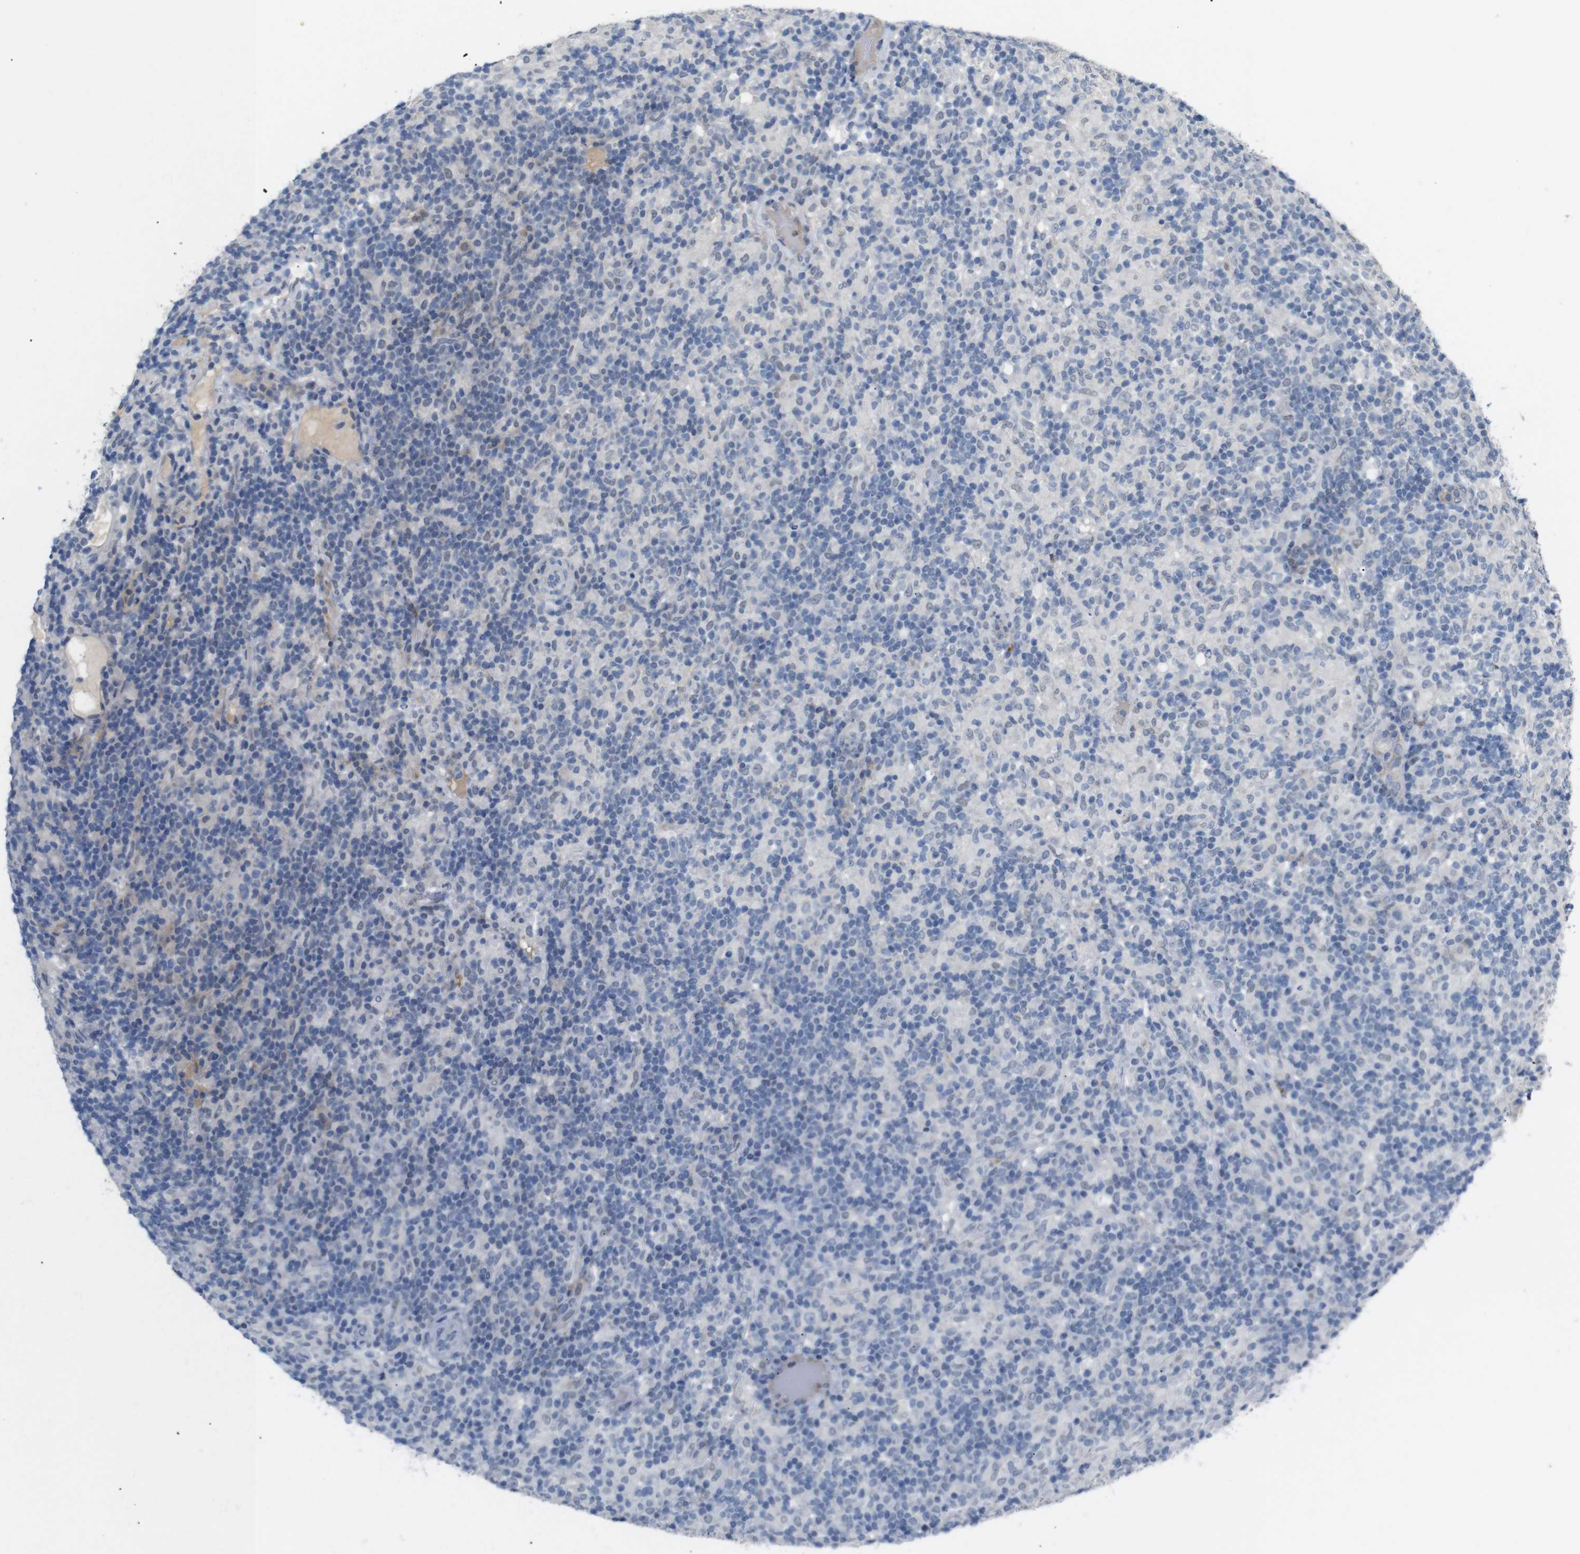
{"staining": {"intensity": "negative", "quantity": "none", "location": "none"}, "tissue": "lymphoma", "cell_type": "Tumor cells", "image_type": "cancer", "snomed": [{"axis": "morphology", "description": "Hodgkin's disease, NOS"}, {"axis": "topography", "description": "Lymph node"}], "caption": "An image of human Hodgkin's disease is negative for staining in tumor cells.", "gene": "CHRM5", "patient": {"sex": "male", "age": 70}}